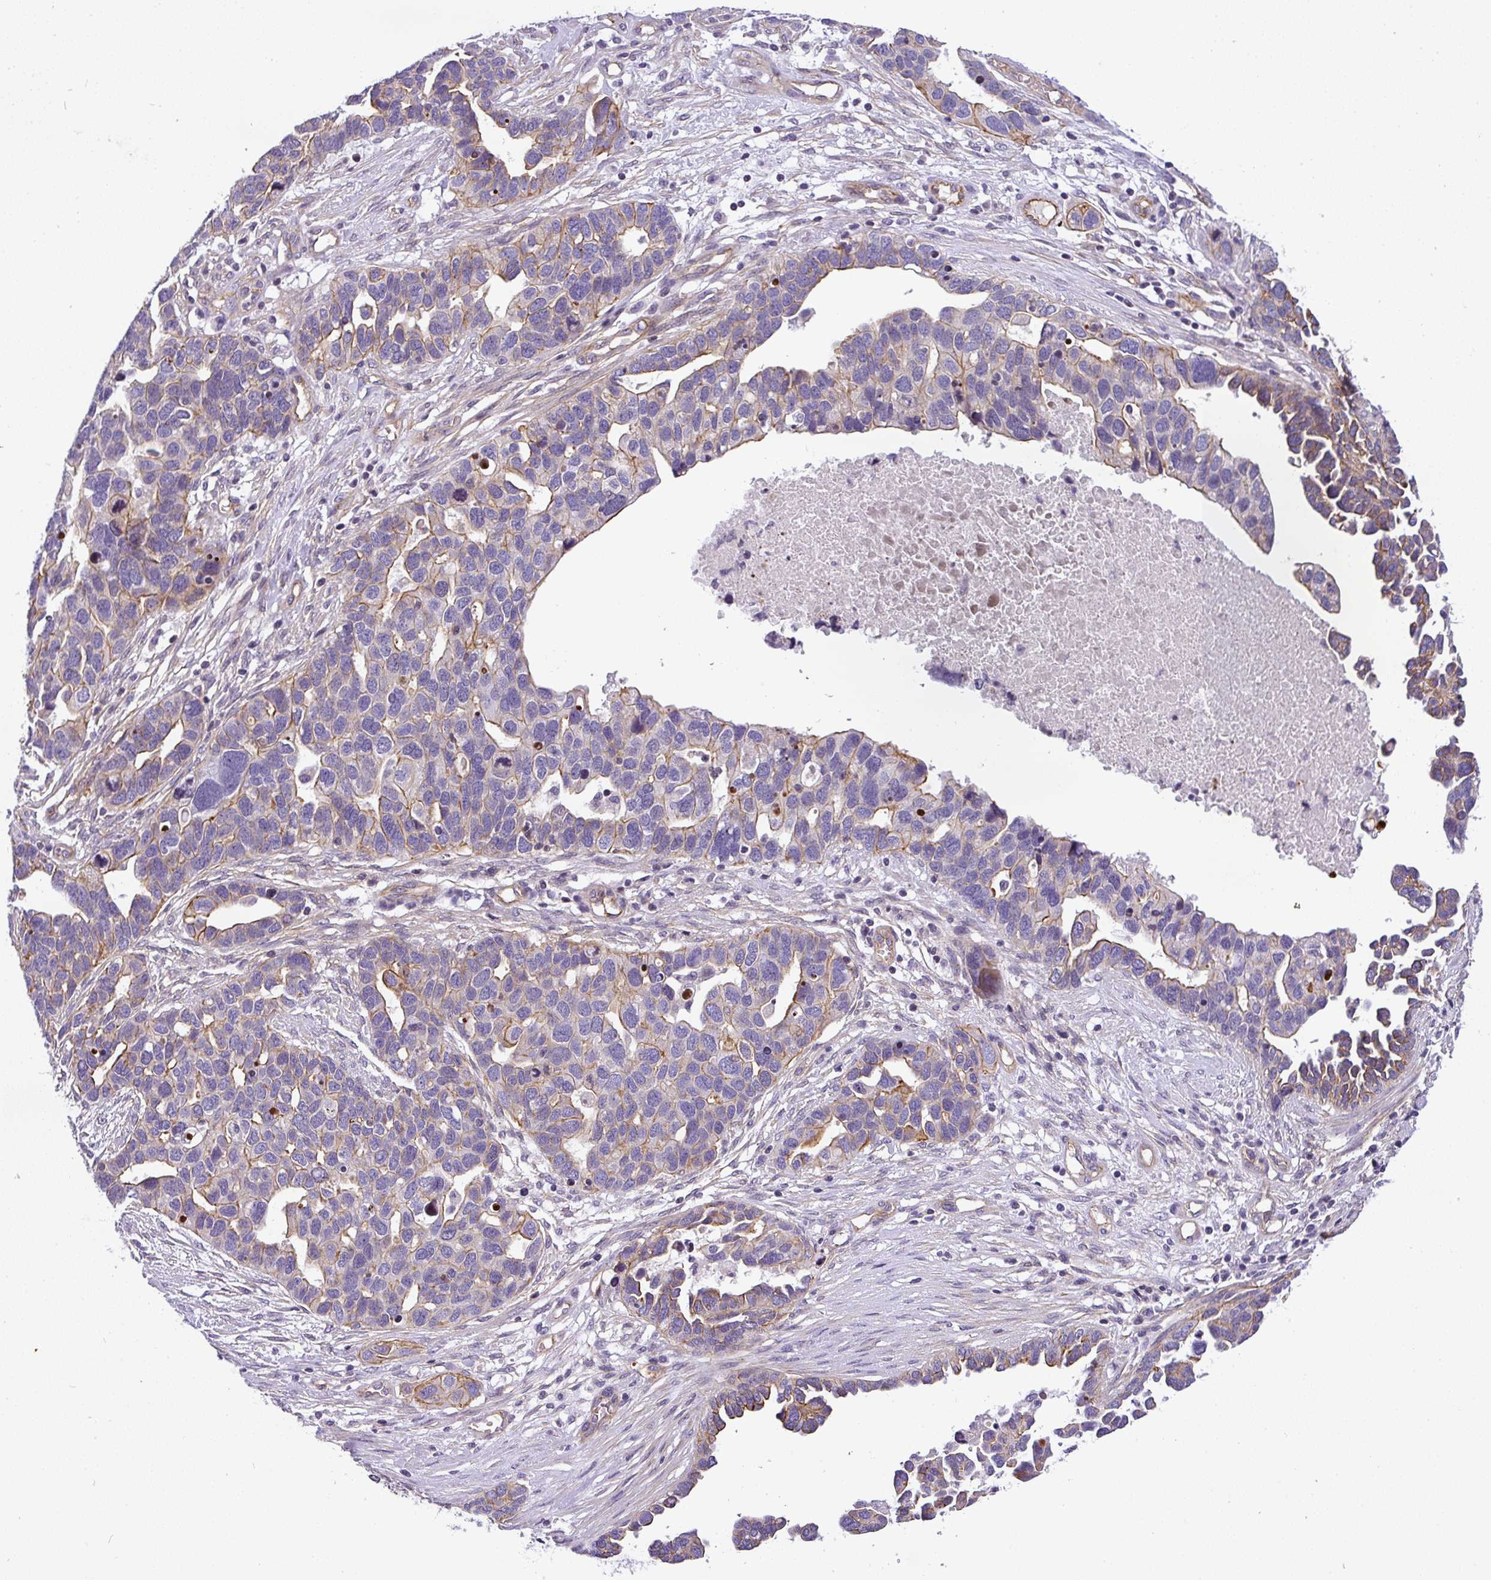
{"staining": {"intensity": "moderate", "quantity": "<25%", "location": "cytoplasmic/membranous"}, "tissue": "ovarian cancer", "cell_type": "Tumor cells", "image_type": "cancer", "snomed": [{"axis": "morphology", "description": "Cystadenocarcinoma, serous, NOS"}, {"axis": "topography", "description": "Ovary"}], "caption": "A high-resolution micrograph shows immunohistochemistry (IHC) staining of ovarian cancer, which reveals moderate cytoplasmic/membranous staining in about <25% of tumor cells.", "gene": "OR11H4", "patient": {"sex": "female", "age": 54}}